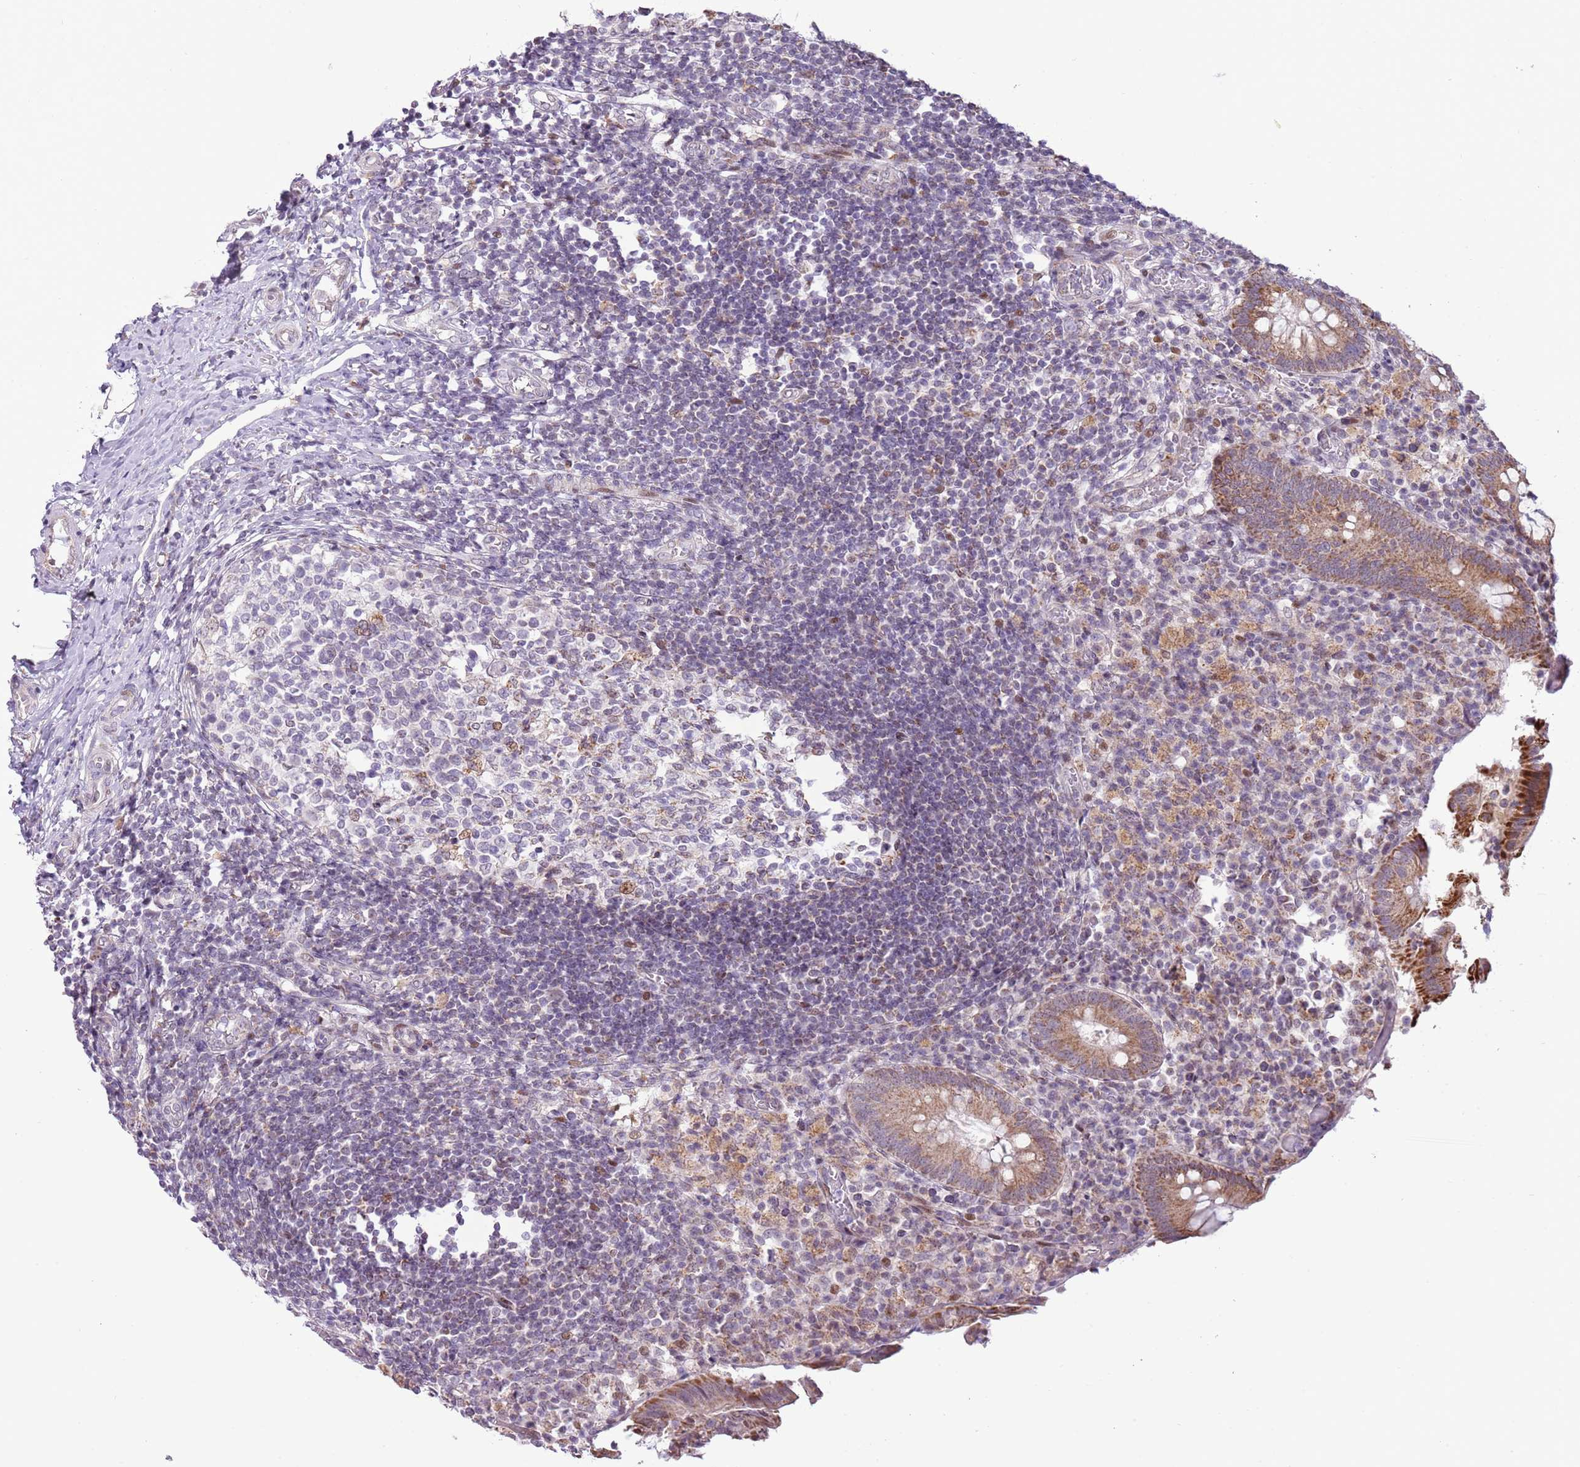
{"staining": {"intensity": "moderate", "quantity": ">75%", "location": "cytoplasmic/membranous"}, "tissue": "appendix", "cell_type": "Glandular cells", "image_type": "normal", "snomed": [{"axis": "morphology", "description": "Normal tissue, NOS"}, {"axis": "topography", "description": "Appendix"}], "caption": "An image showing moderate cytoplasmic/membranous expression in approximately >75% of glandular cells in unremarkable appendix, as visualized by brown immunohistochemical staining.", "gene": "MLLT11", "patient": {"sex": "female", "age": 17}}